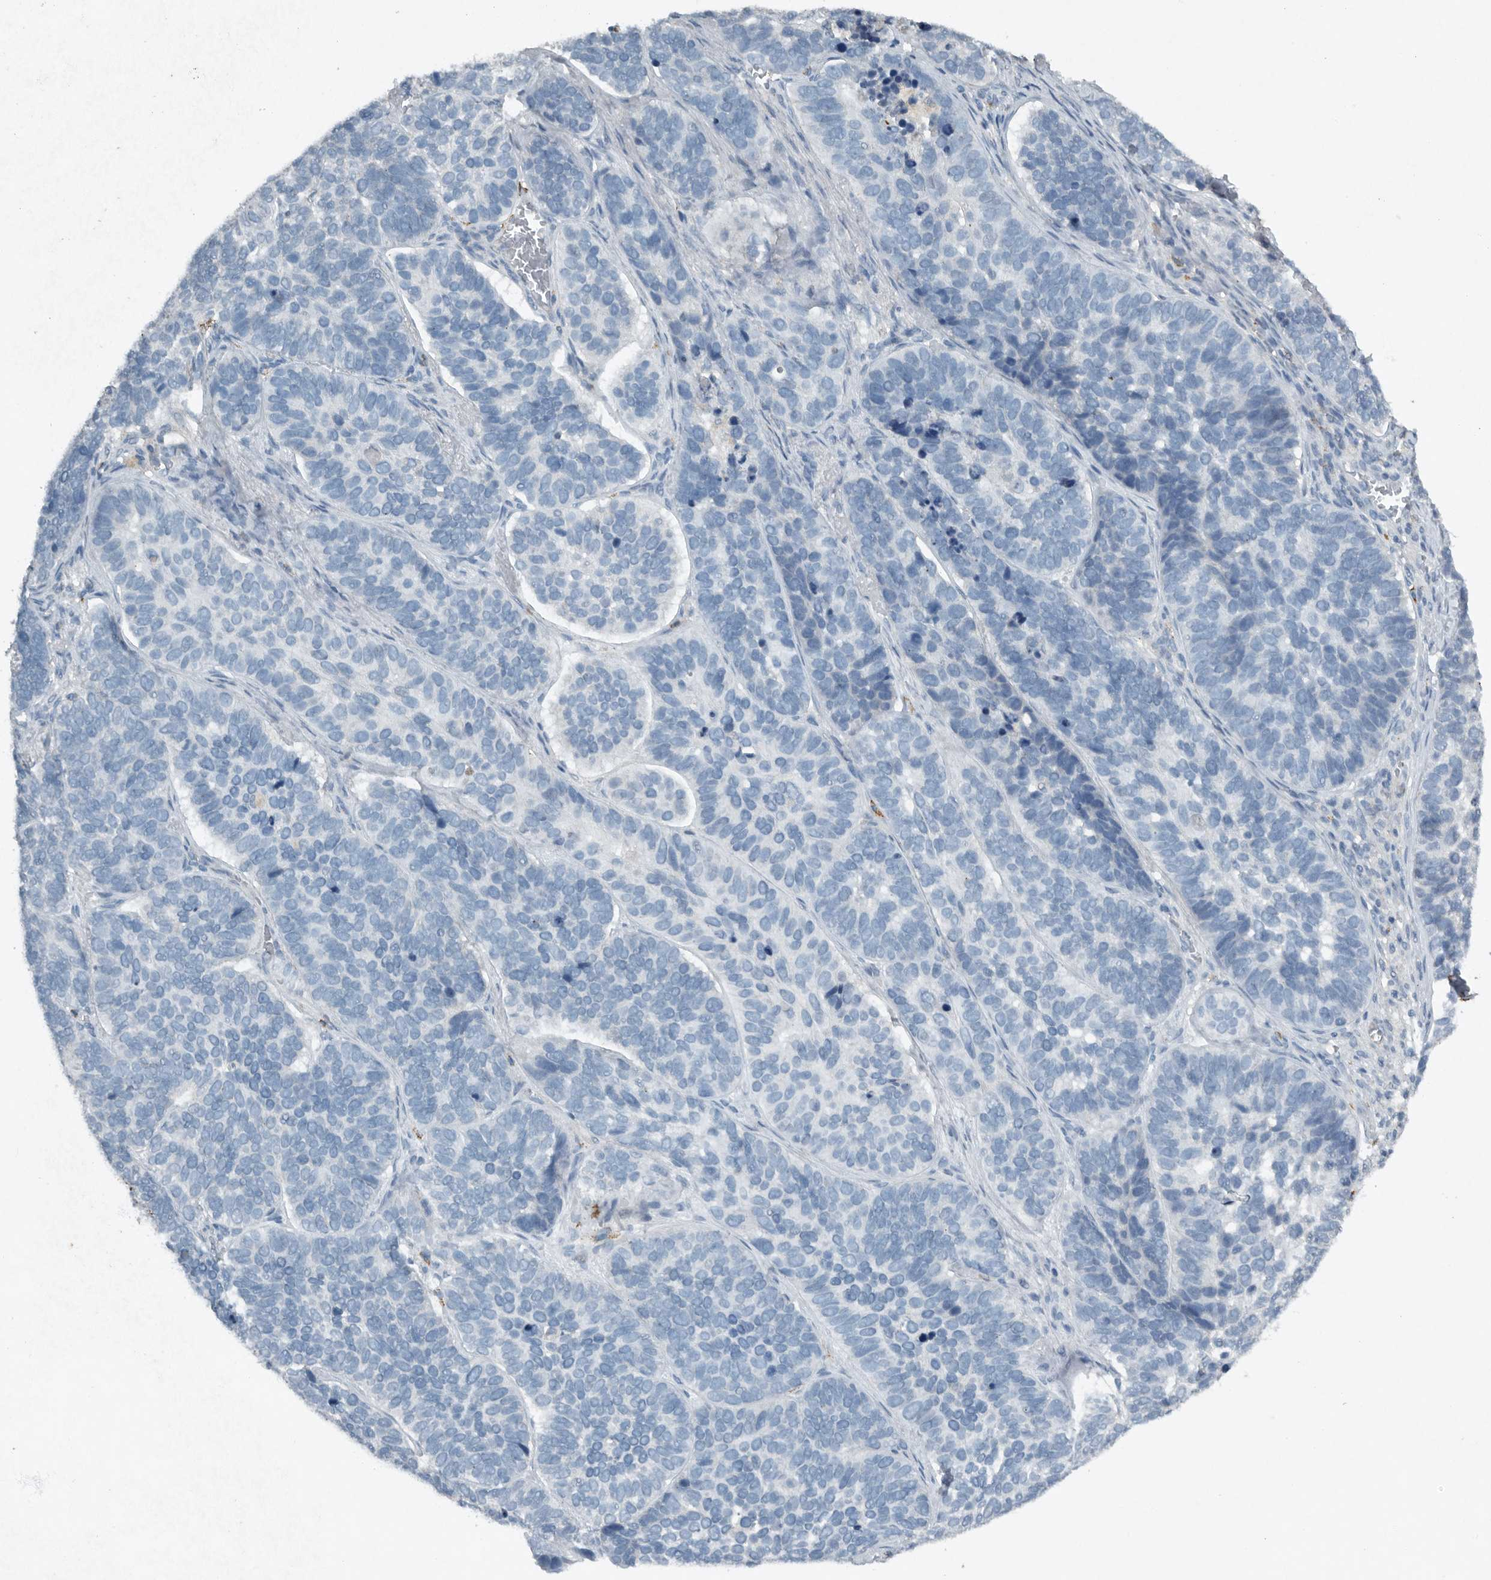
{"staining": {"intensity": "negative", "quantity": "none", "location": "none"}, "tissue": "skin cancer", "cell_type": "Tumor cells", "image_type": "cancer", "snomed": [{"axis": "morphology", "description": "Basal cell carcinoma"}, {"axis": "topography", "description": "Skin"}], "caption": "Skin cancer was stained to show a protein in brown. There is no significant positivity in tumor cells.", "gene": "IL20", "patient": {"sex": "male", "age": 62}}